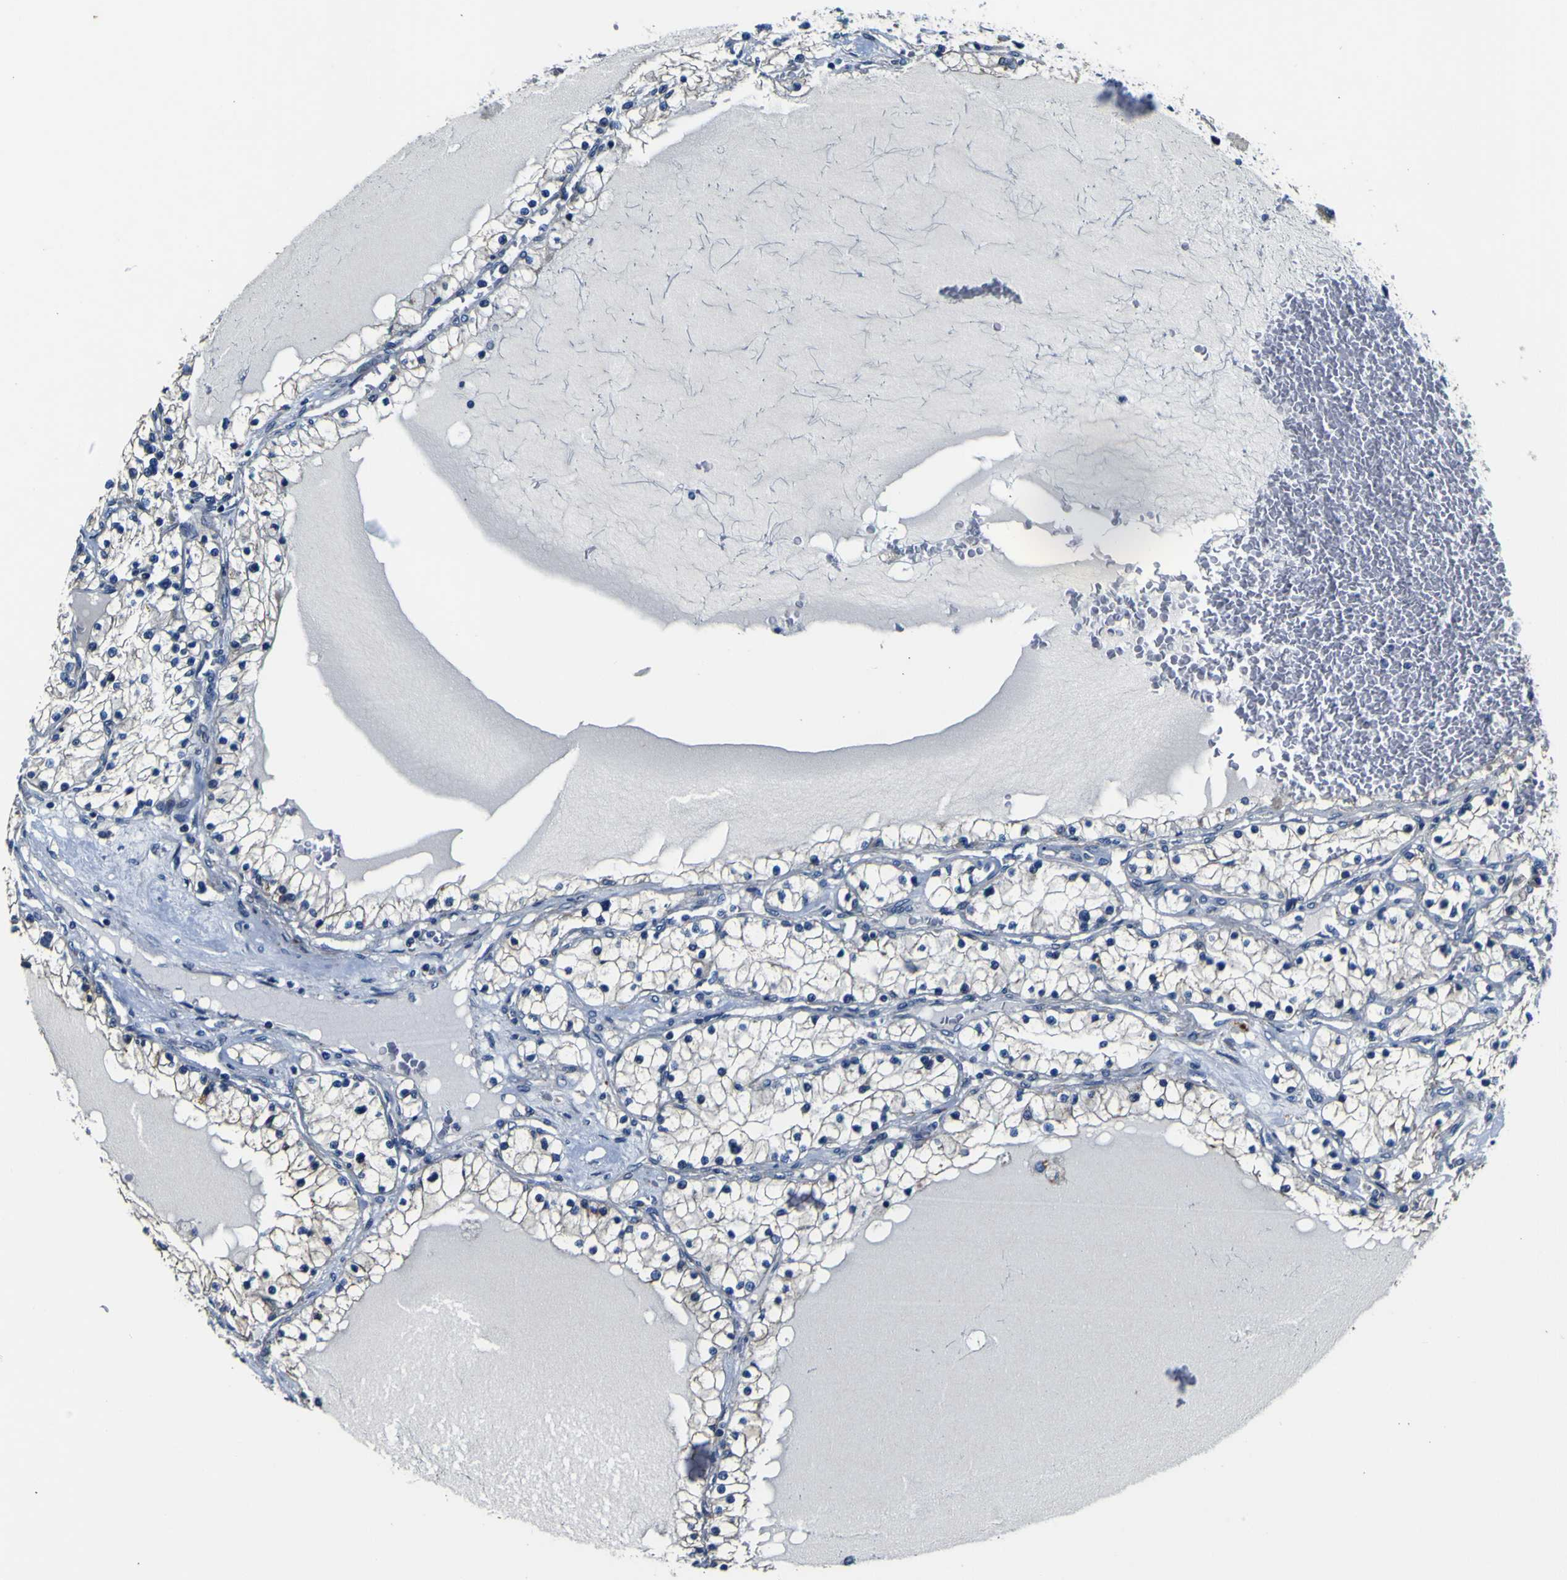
{"staining": {"intensity": "weak", "quantity": "<25%", "location": "cytoplasmic/membranous"}, "tissue": "renal cancer", "cell_type": "Tumor cells", "image_type": "cancer", "snomed": [{"axis": "morphology", "description": "Adenocarcinoma, NOS"}, {"axis": "topography", "description": "Kidney"}], "caption": "Tumor cells show no significant staining in renal cancer (adenocarcinoma).", "gene": "AGAP3", "patient": {"sex": "male", "age": 68}}